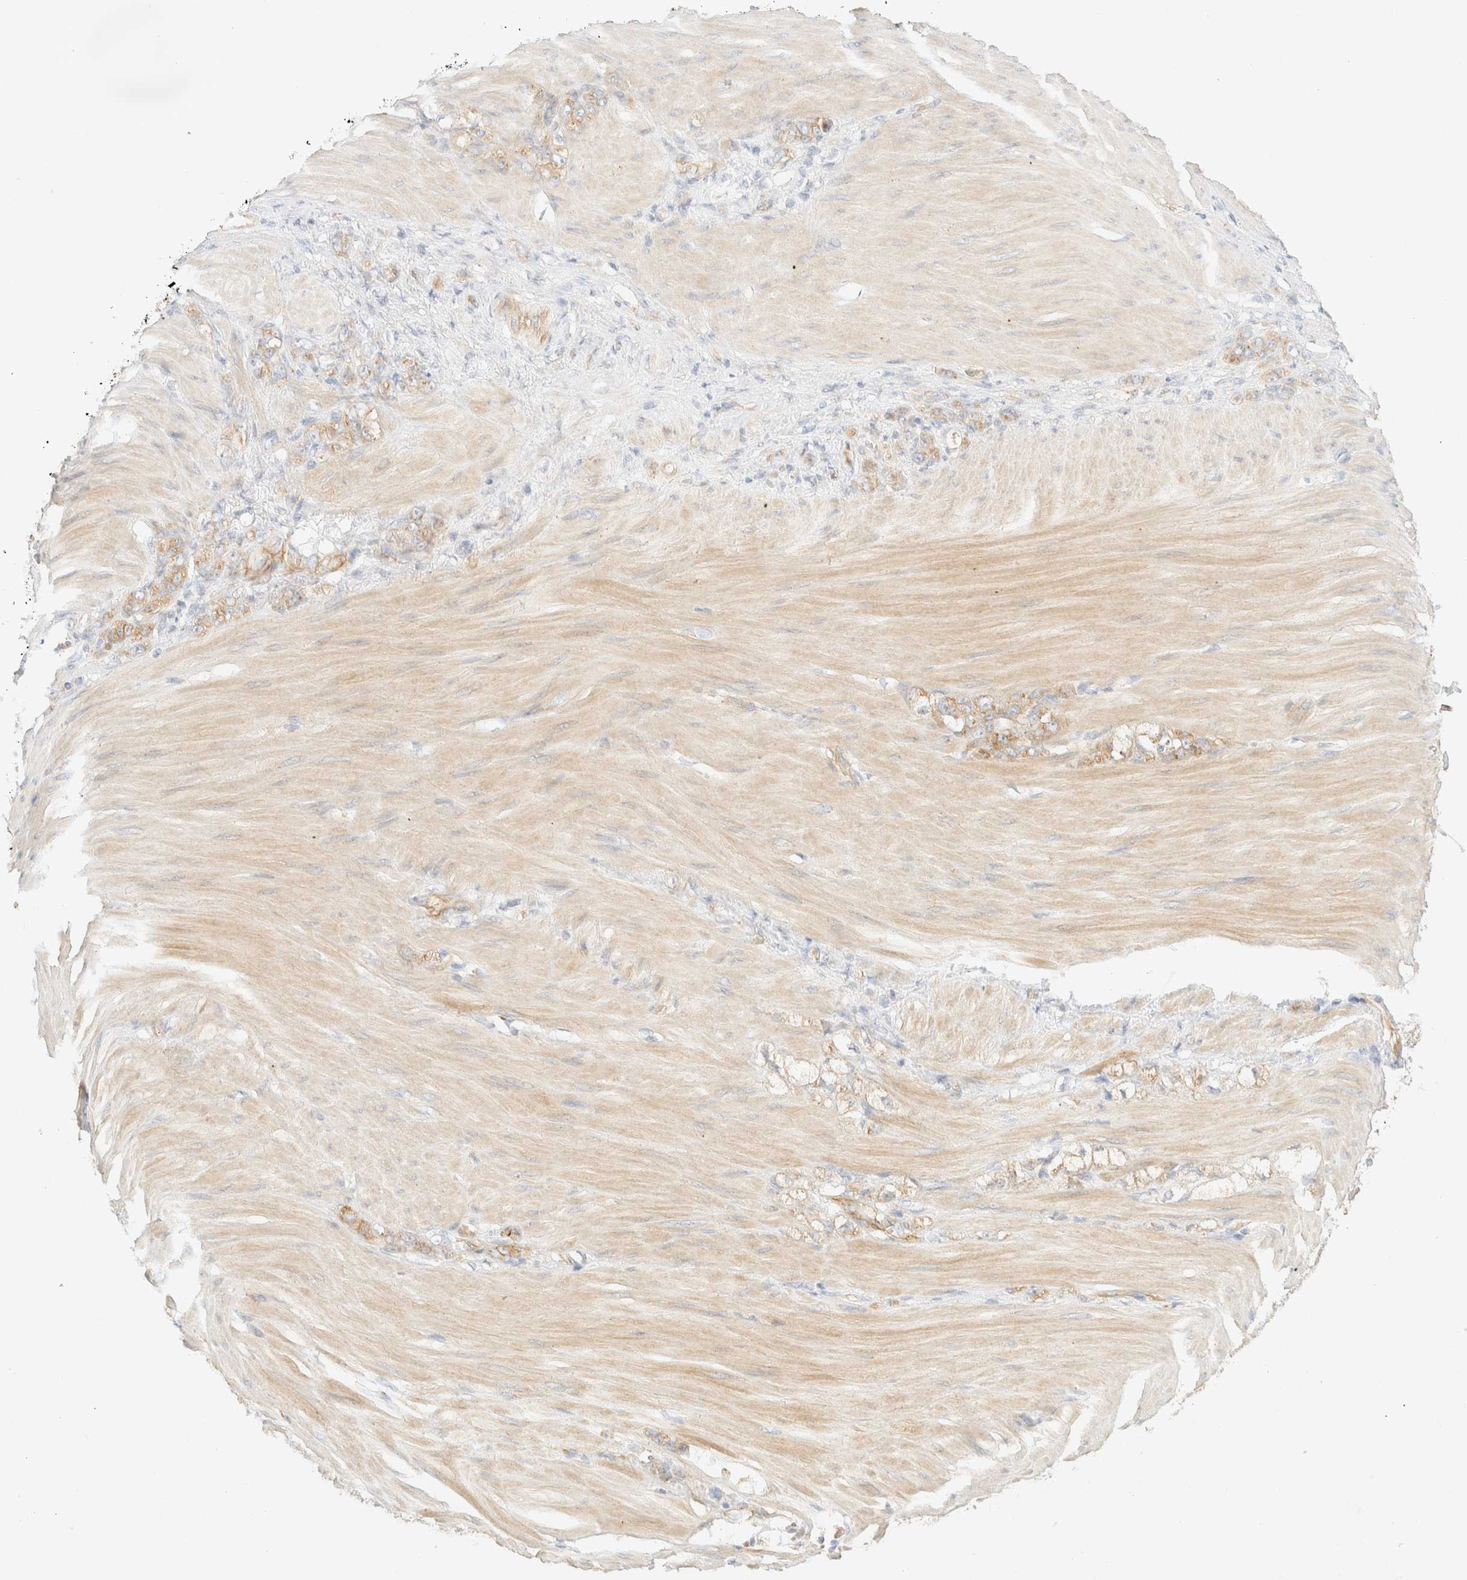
{"staining": {"intensity": "moderate", "quantity": "25%-75%", "location": "cytoplasmic/membranous"}, "tissue": "stomach cancer", "cell_type": "Tumor cells", "image_type": "cancer", "snomed": [{"axis": "morphology", "description": "Normal tissue, NOS"}, {"axis": "morphology", "description": "Adenocarcinoma, NOS"}, {"axis": "topography", "description": "Stomach"}], "caption": "A histopathology image of stomach adenocarcinoma stained for a protein displays moderate cytoplasmic/membranous brown staining in tumor cells.", "gene": "MYO10", "patient": {"sex": "male", "age": 82}}